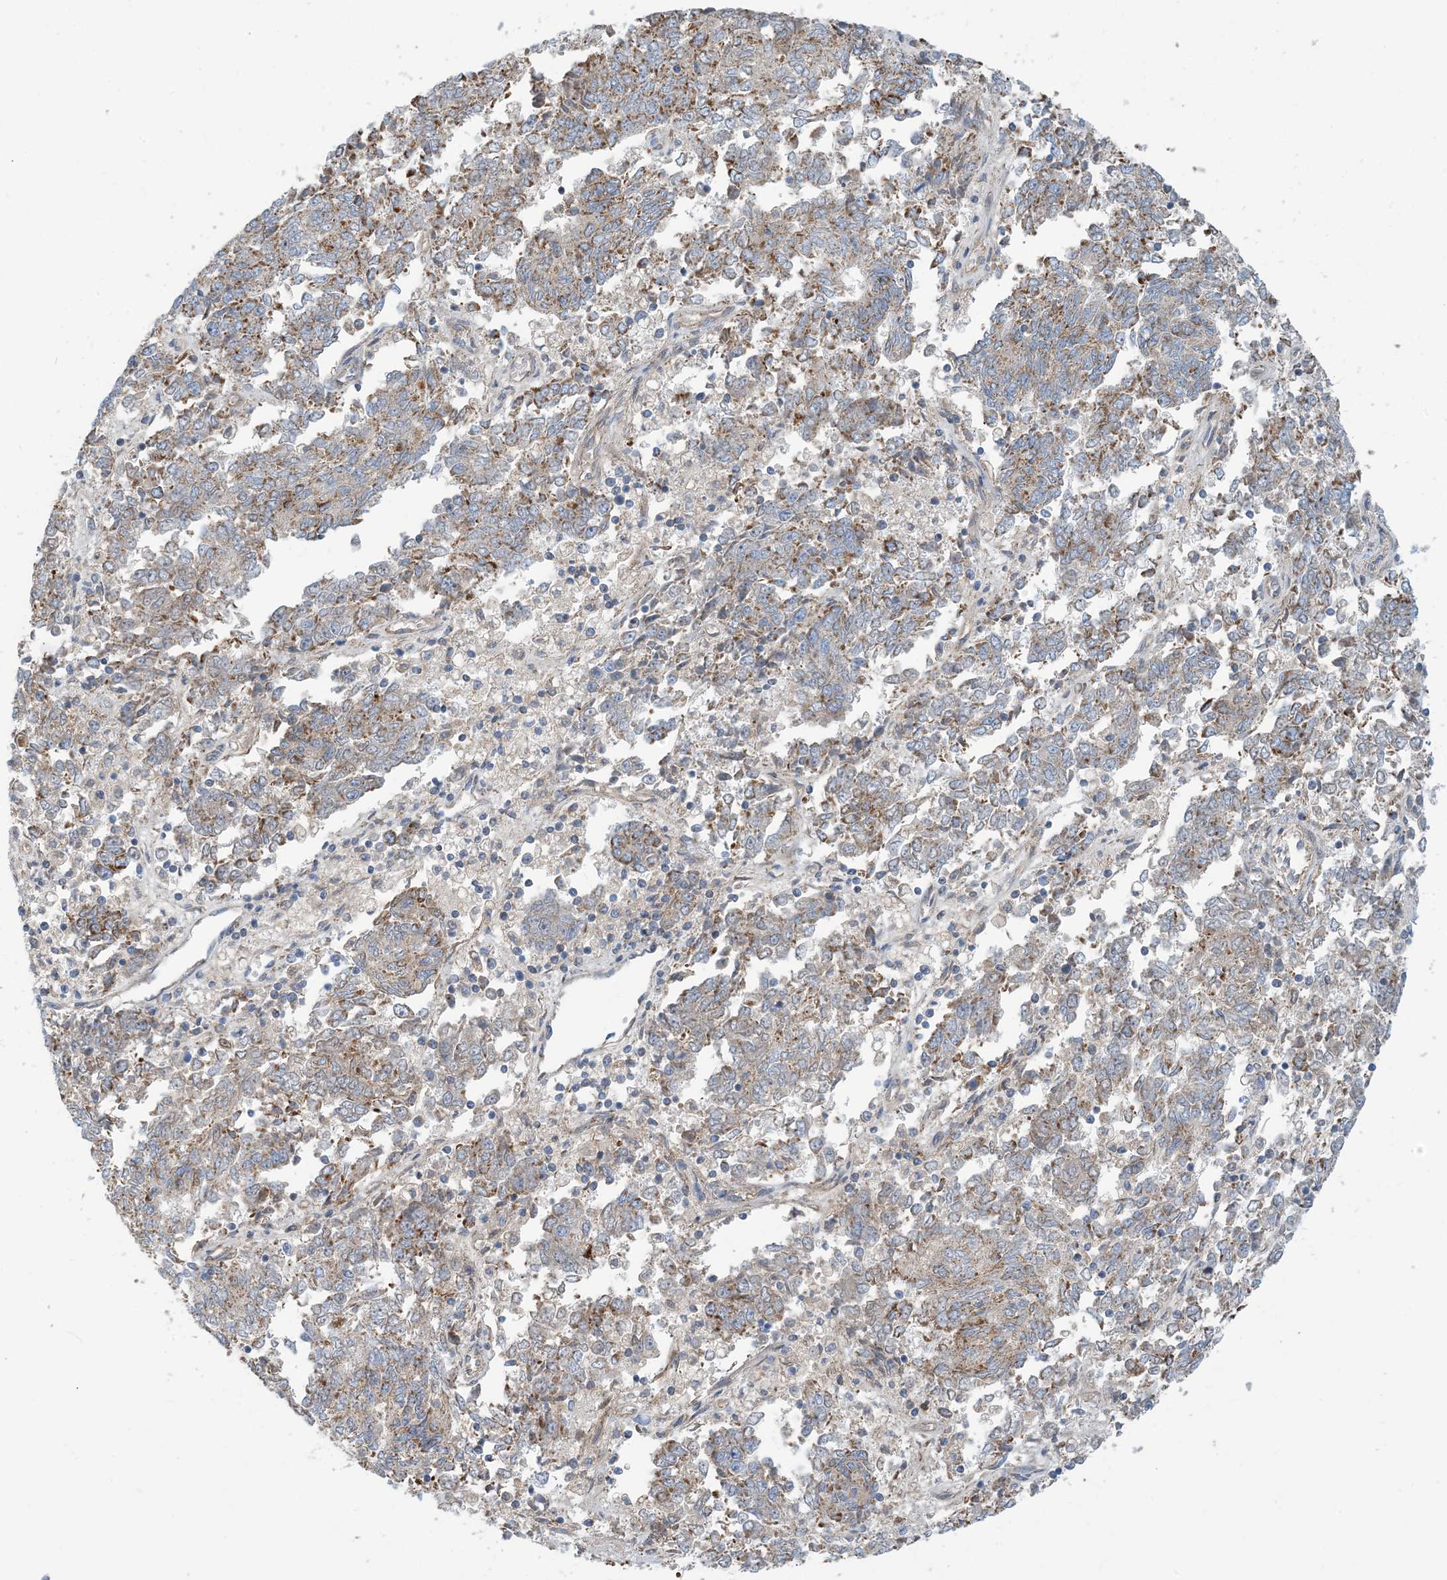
{"staining": {"intensity": "moderate", "quantity": "25%-75%", "location": "cytoplasmic/membranous"}, "tissue": "endometrial cancer", "cell_type": "Tumor cells", "image_type": "cancer", "snomed": [{"axis": "morphology", "description": "Adenocarcinoma, NOS"}, {"axis": "topography", "description": "Endometrium"}], "caption": "Brown immunohistochemical staining in human endometrial cancer demonstrates moderate cytoplasmic/membranous expression in approximately 25%-75% of tumor cells.", "gene": "PHOSPHO2", "patient": {"sex": "female", "age": 80}}